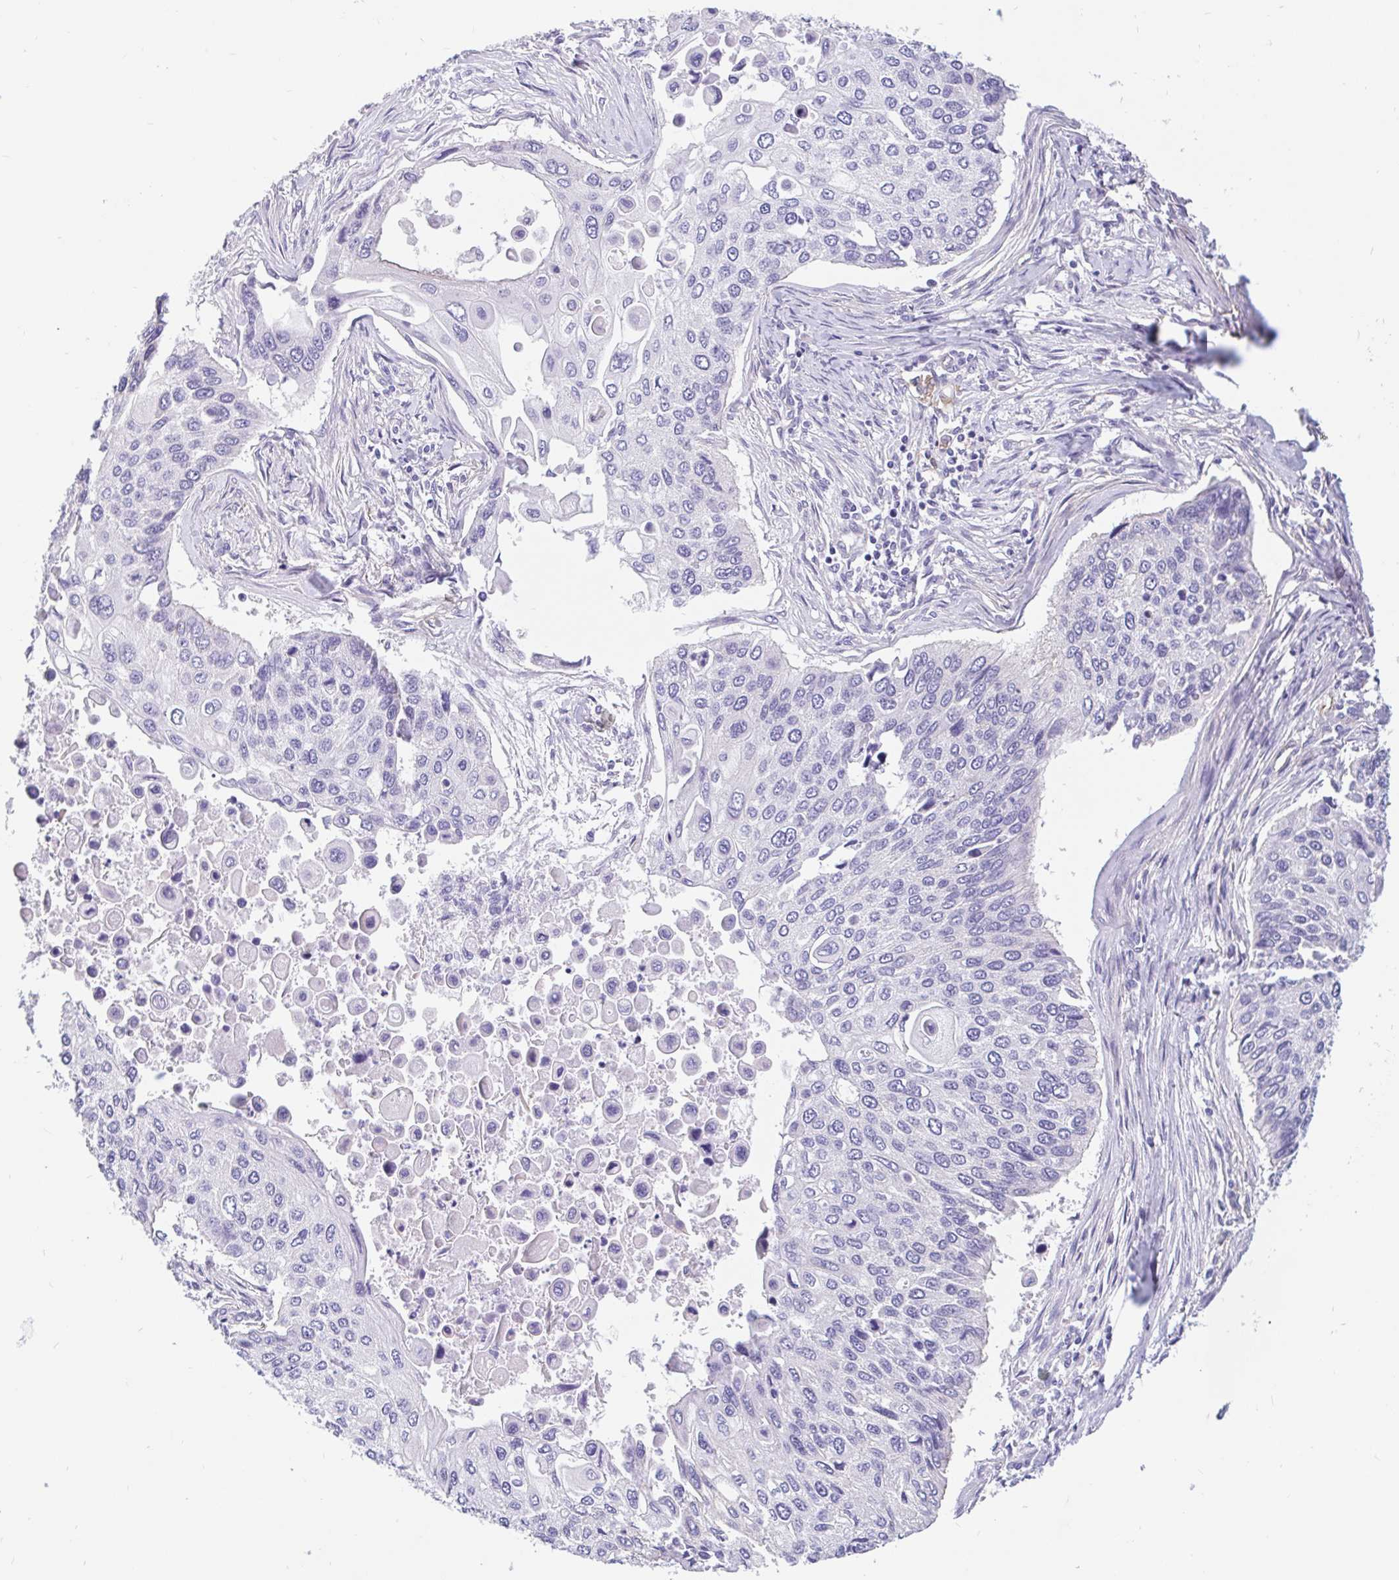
{"staining": {"intensity": "negative", "quantity": "none", "location": "none"}, "tissue": "lung cancer", "cell_type": "Tumor cells", "image_type": "cancer", "snomed": [{"axis": "morphology", "description": "Squamous cell carcinoma, NOS"}, {"axis": "morphology", "description": "Squamous cell carcinoma, metastatic, NOS"}, {"axis": "topography", "description": "Lung"}], "caption": "A high-resolution image shows IHC staining of lung cancer (metastatic squamous cell carcinoma), which reveals no significant positivity in tumor cells.", "gene": "LIMCH1", "patient": {"sex": "male", "age": 63}}